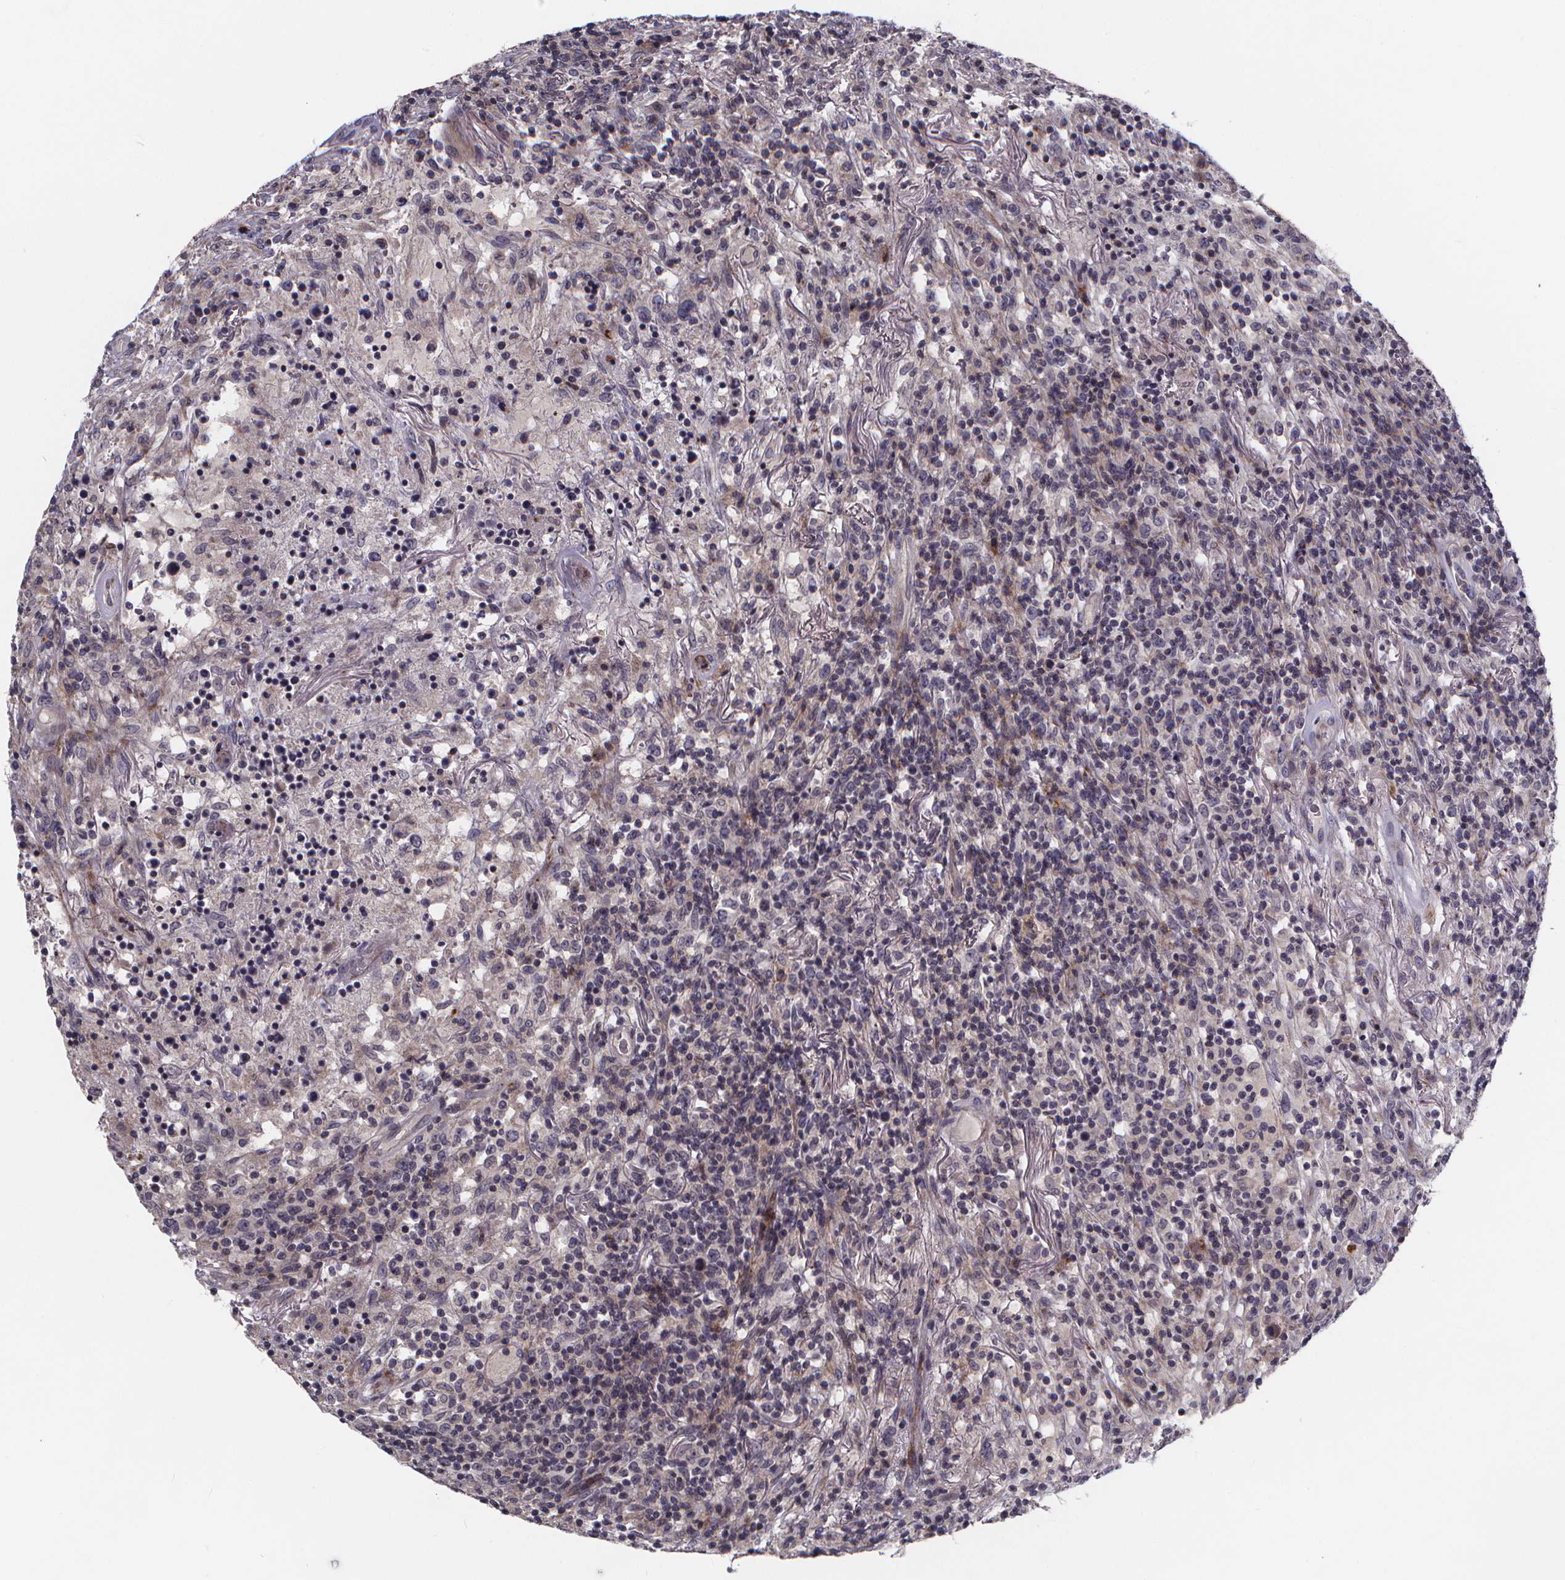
{"staining": {"intensity": "negative", "quantity": "none", "location": "none"}, "tissue": "lymphoma", "cell_type": "Tumor cells", "image_type": "cancer", "snomed": [{"axis": "morphology", "description": "Malignant lymphoma, non-Hodgkin's type, High grade"}, {"axis": "topography", "description": "Lung"}], "caption": "Immunohistochemistry (IHC) histopathology image of neoplastic tissue: malignant lymphoma, non-Hodgkin's type (high-grade) stained with DAB (3,3'-diaminobenzidine) reveals no significant protein positivity in tumor cells.", "gene": "FBXW2", "patient": {"sex": "male", "age": 79}}